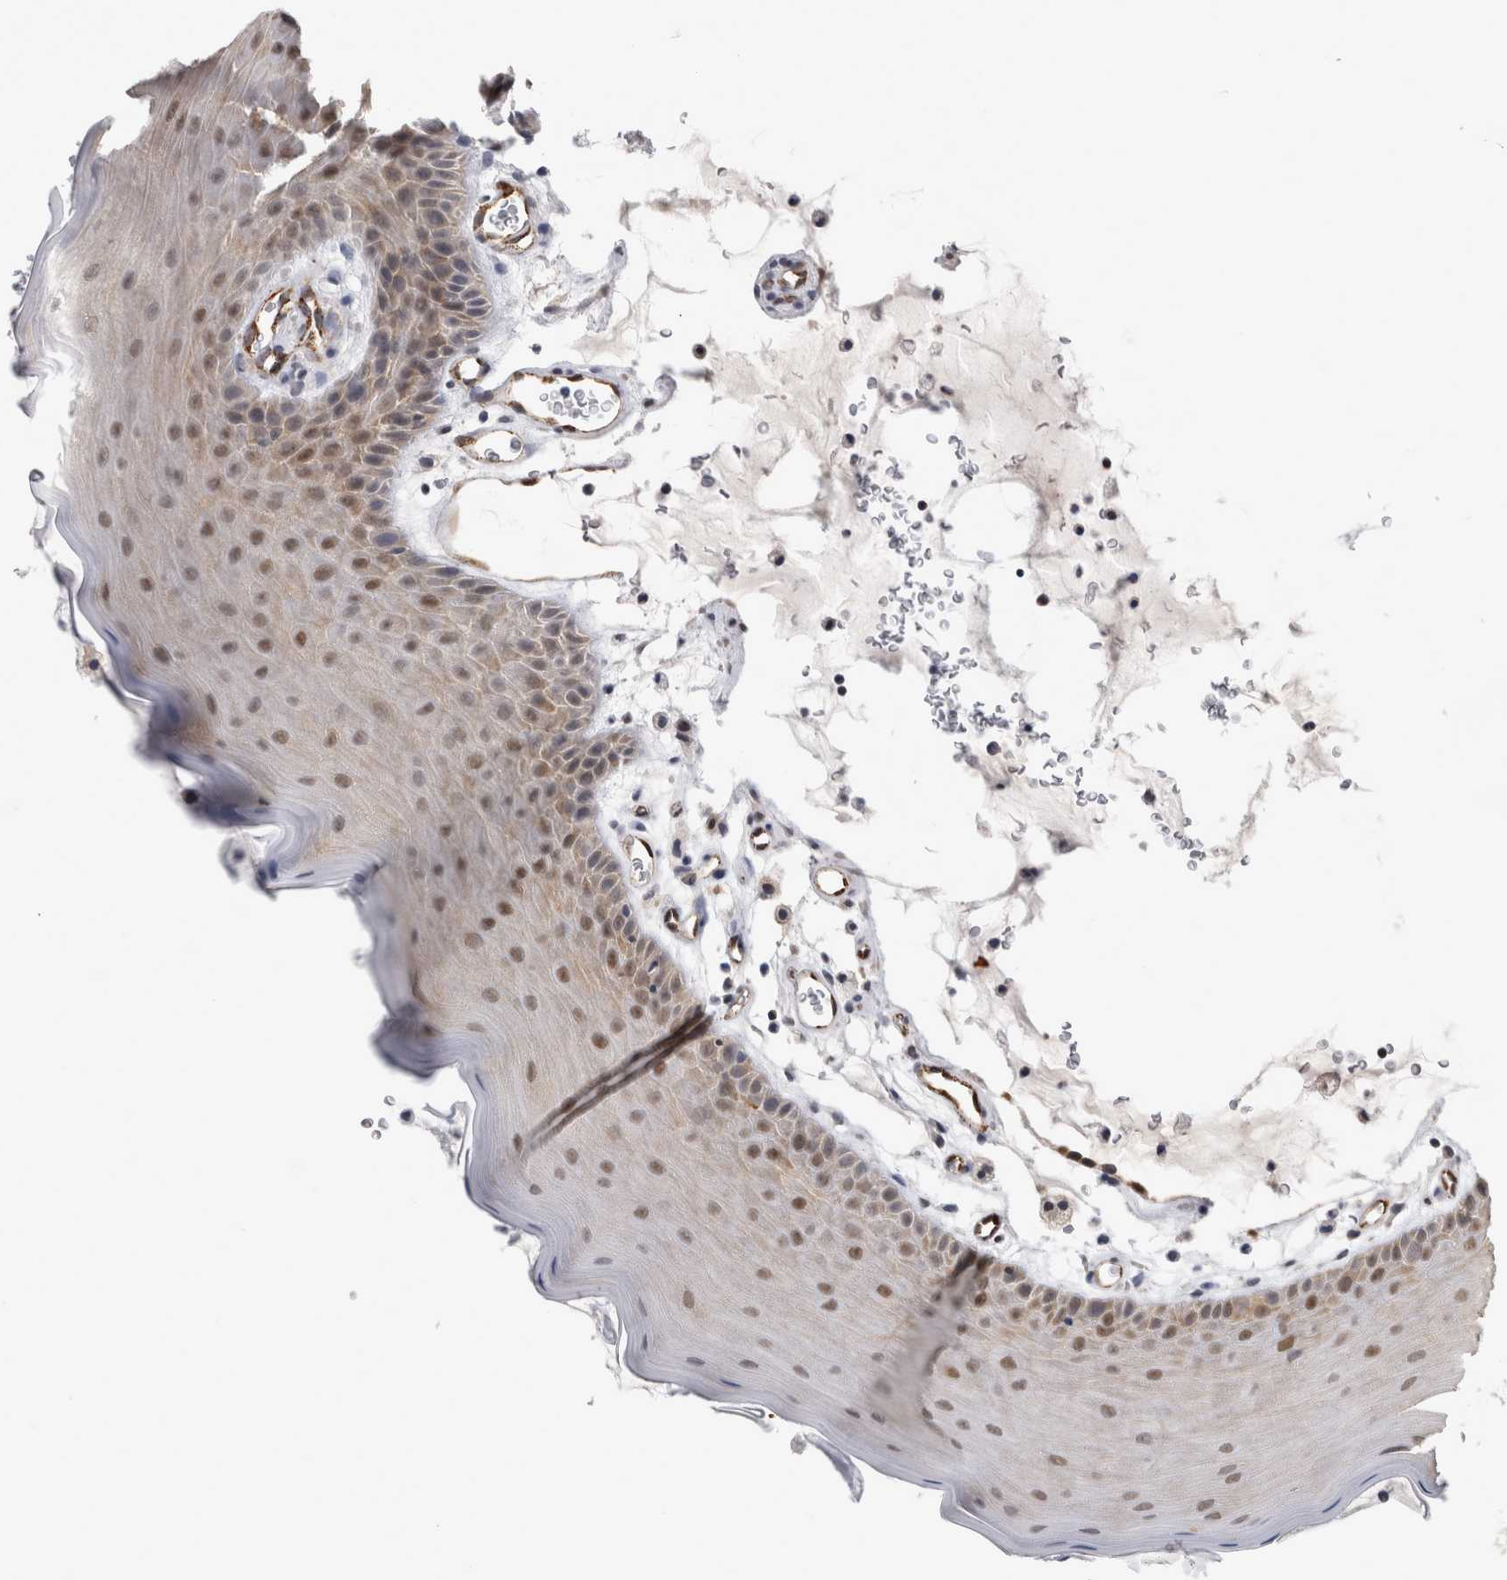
{"staining": {"intensity": "moderate", "quantity": ">75%", "location": "cytoplasmic/membranous,nuclear"}, "tissue": "oral mucosa", "cell_type": "Squamous epithelial cells", "image_type": "normal", "snomed": [{"axis": "morphology", "description": "Normal tissue, NOS"}, {"axis": "topography", "description": "Oral tissue"}], "caption": "Normal oral mucosa exhibits moderate cytoplasmic/membranous,nuclear staining in about >75% of squamous epithelial cells.", "gene": "ACOT7", "patient": {"sex": "male", "age": 13}}